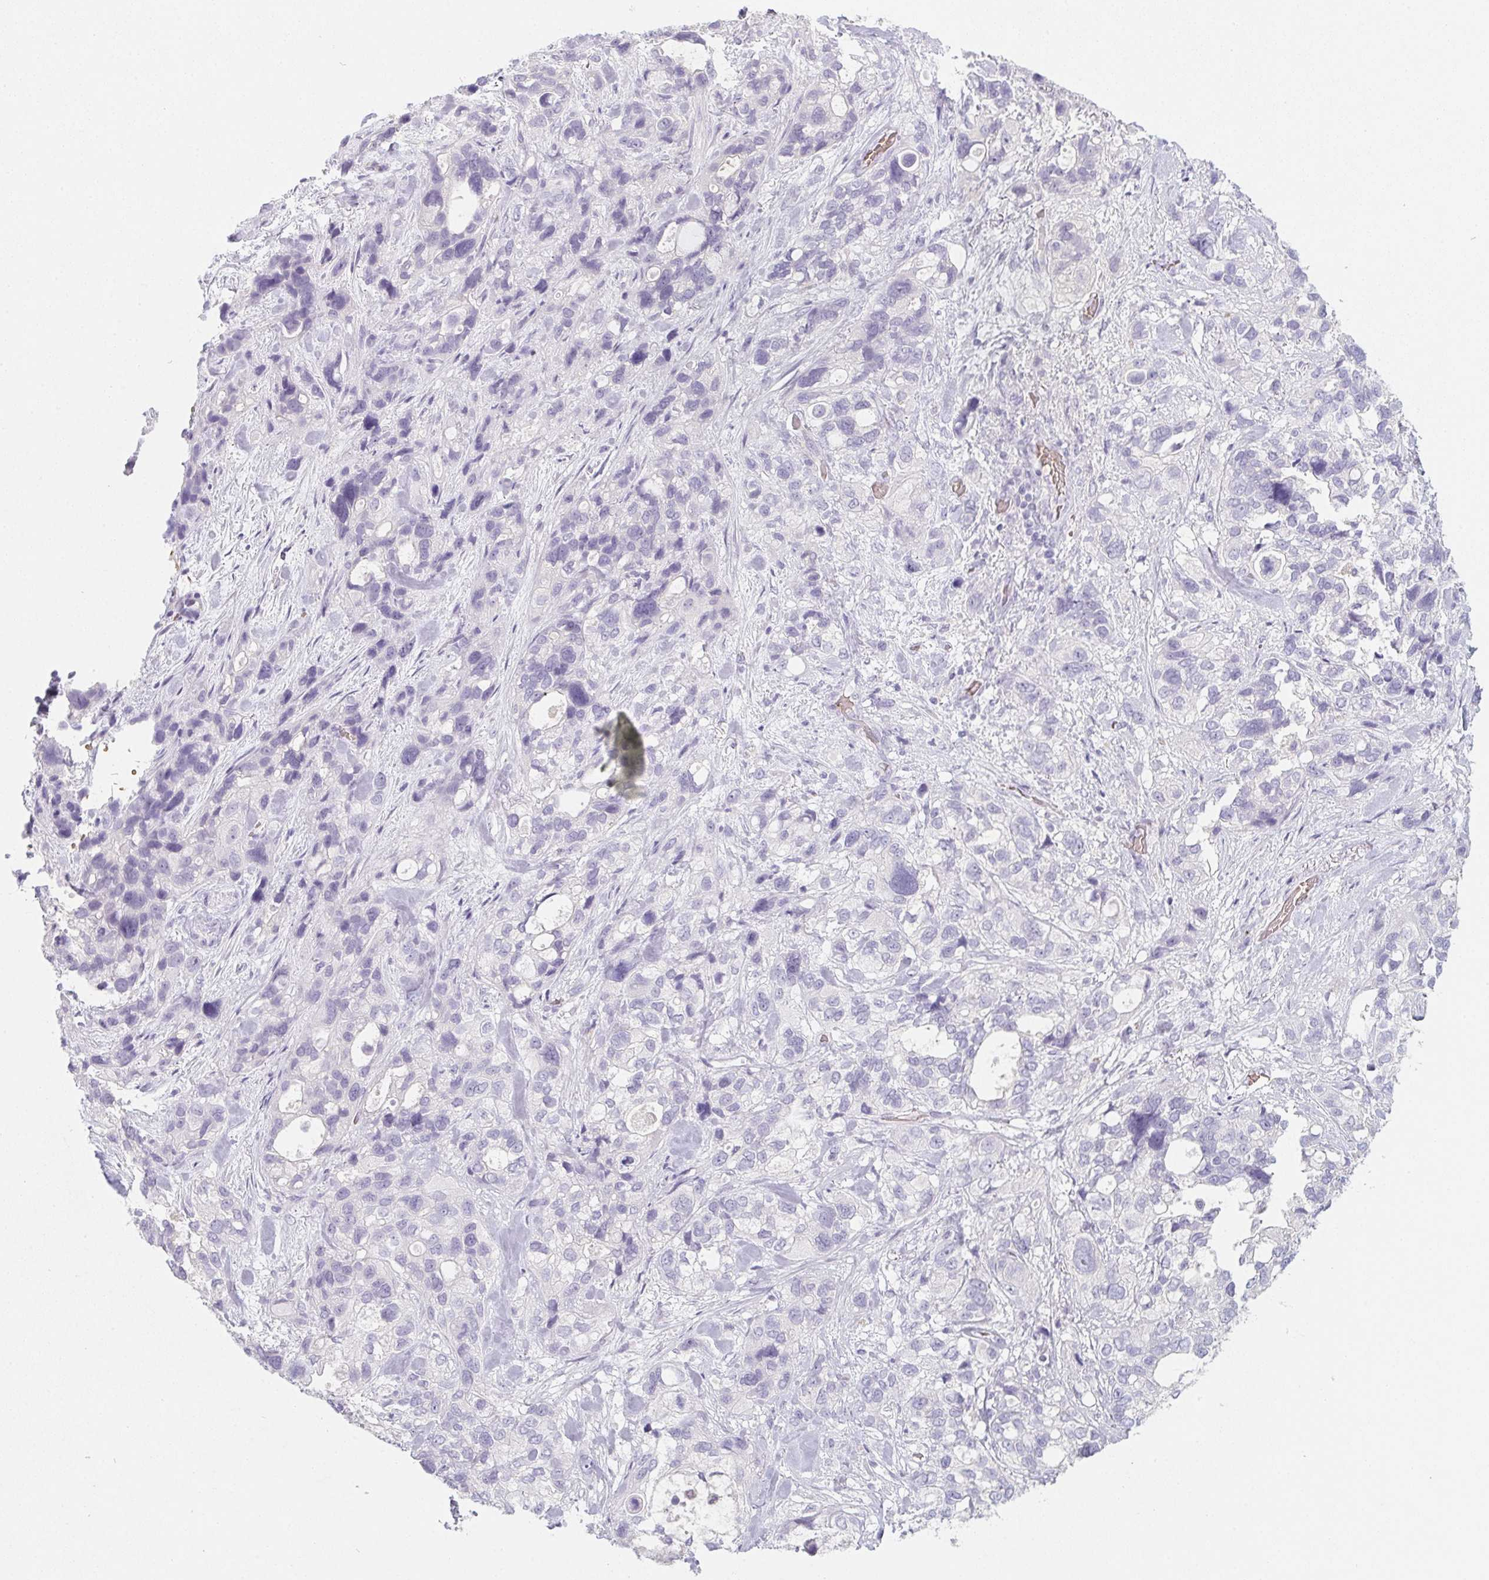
{"staining": {"intensity": "negative", "quantity": "none", "location": "none"}, "tissue": "stomach cancer", "cell_type": "Tumor cells", "image_type": "cancer", "snomed": [{"axis": "morphology", "description": "Adenocarcinoma, NOS"}, {"axis": "topography", "description": "Stomach, upper"}], "caption": "The image reveals no staining of tumor cells in stomach adenocarcinoma. The staining is performed using DAB (3,3'-diaminobenzidine) brown chromogen with nuclei counter-stained in using hematoxylin.", "gene": "DCD", "patient": {"sex": "female", "age": 81}}